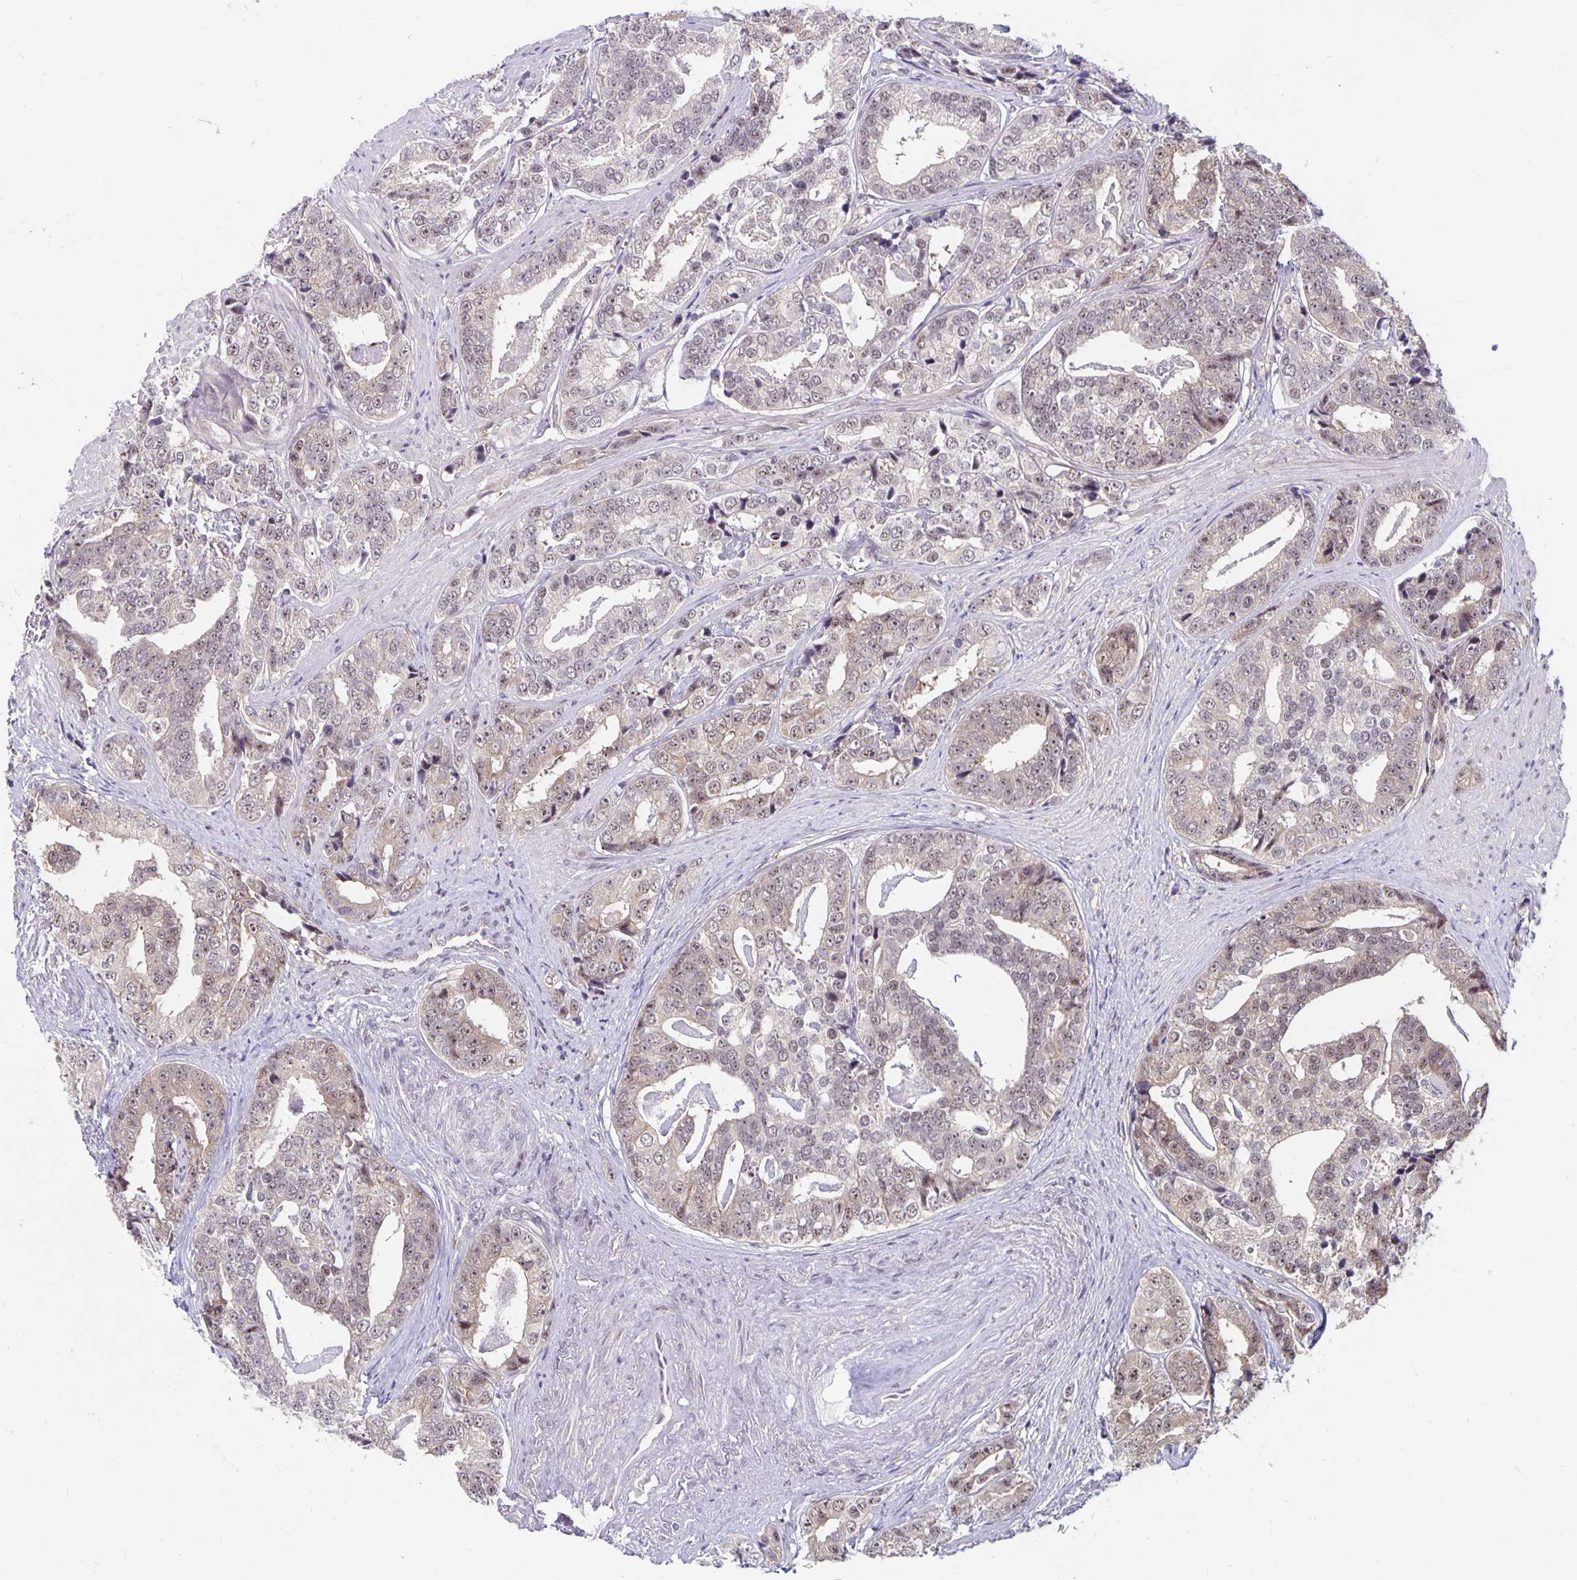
{"staining": {"intensity": "weak", "quantity": "<25%", "location": "cytoplasmic/membranous,nuclear"}, "tissue": "prostate cancer", "cell_type": "Tumor cells", "image_type": "cancer", "snomed": [{"axis": "morphology", "description": "Adenocarcinoma, High grade"}, {"axis": "topography", "description": "Prostate"}], "caption": "The histopathology image exhibits no significant expression in tumor cells of high-grade adenocarcinoma (prostate). Nuclei are stained in blue.", "gene": "EXOC6B", "patient": {"sex": "male", "age": 71}}